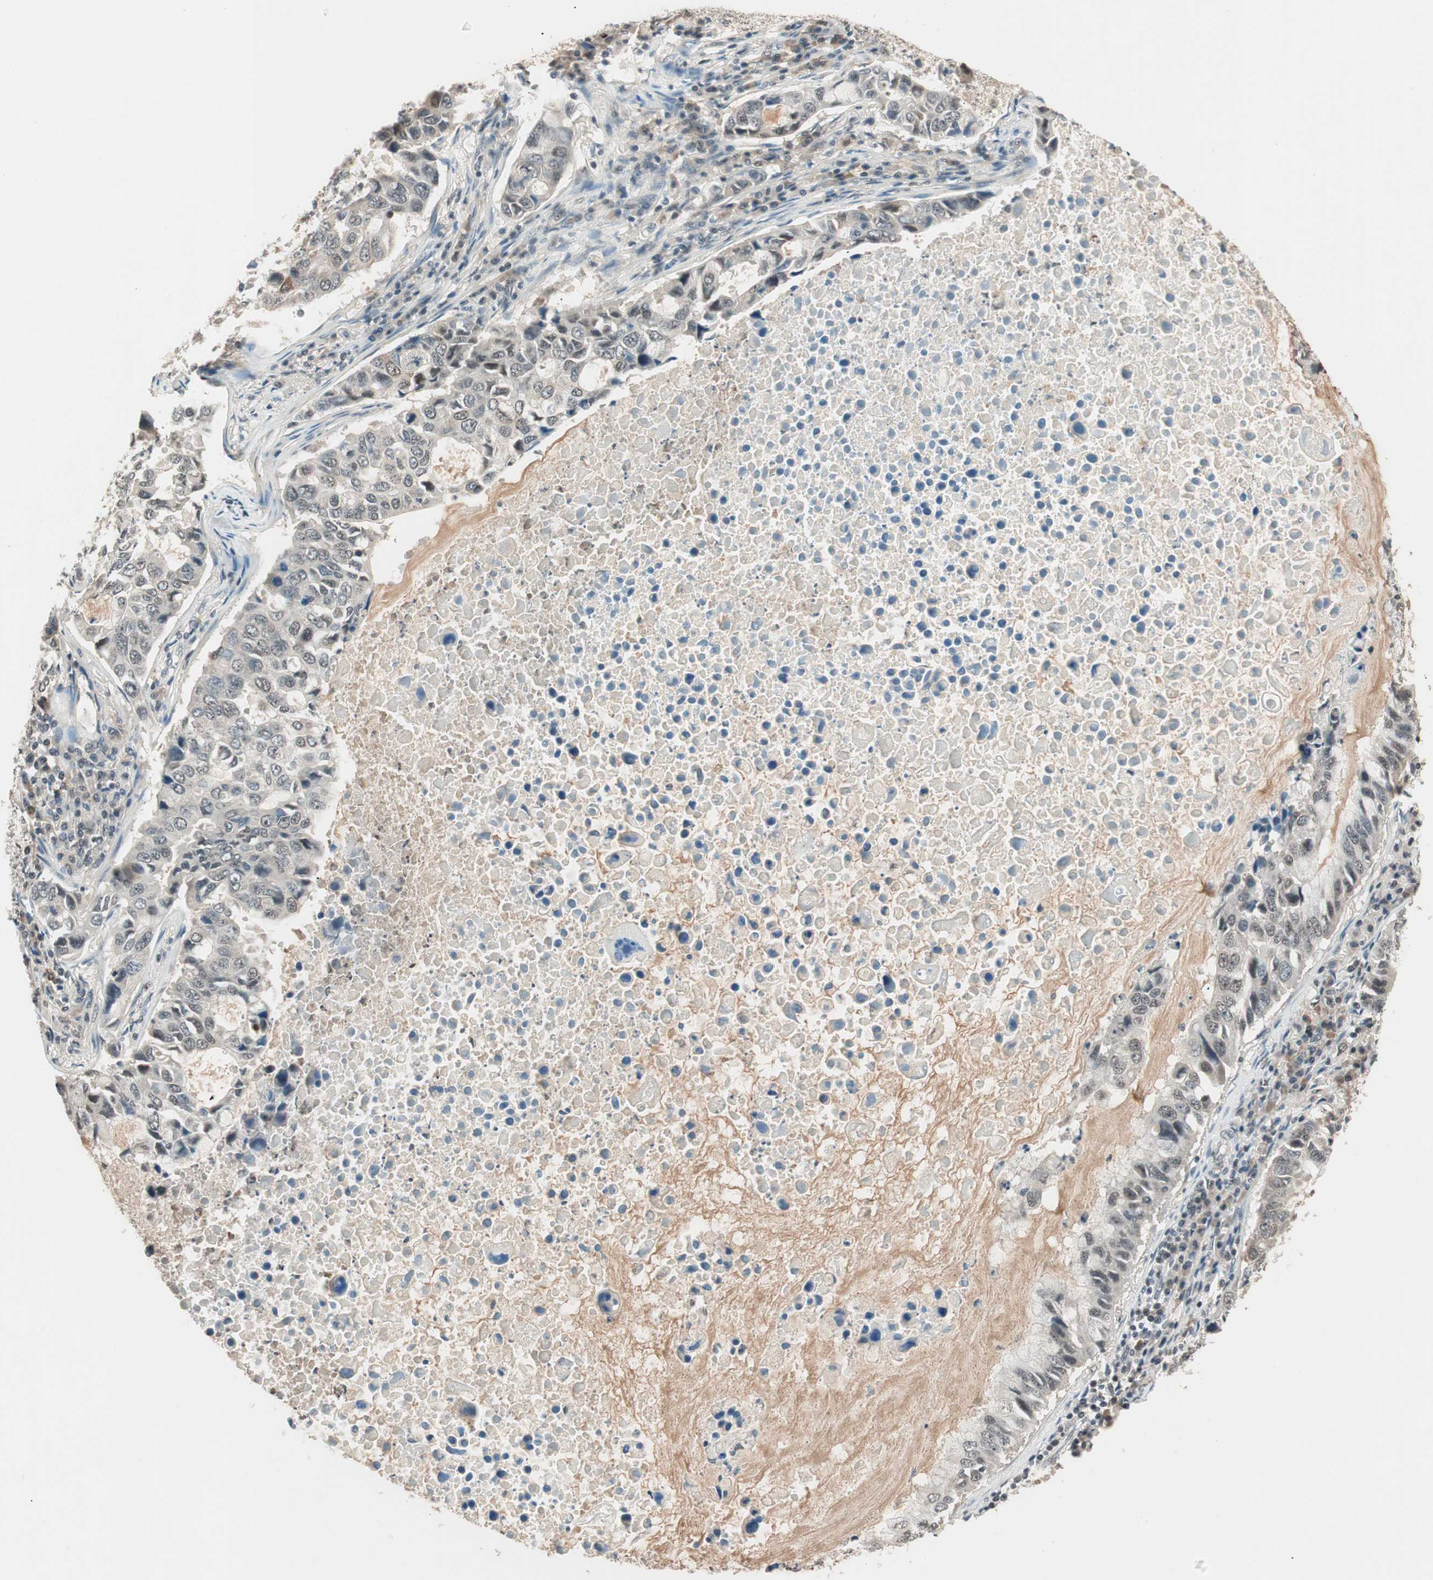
{"staining": {"intensity": "weak", "quantity": "<25%", "location": "nuclear"}, "tissue": "lung cancer", "cell_type": "Tumor cells", "image_type": "cancer", "snomed": [{"axis": "morphology", "description": "Adenocarcinoma, NOS"}, {"axis": "topography", "description": "Lung"}], "caption": "Immunohistochemistry of human lung cancer (adenocarcinoma) shows no expression in tumor cells.", "gene": "NFRKB", "patient": {"sex": "male", "age": 64}}